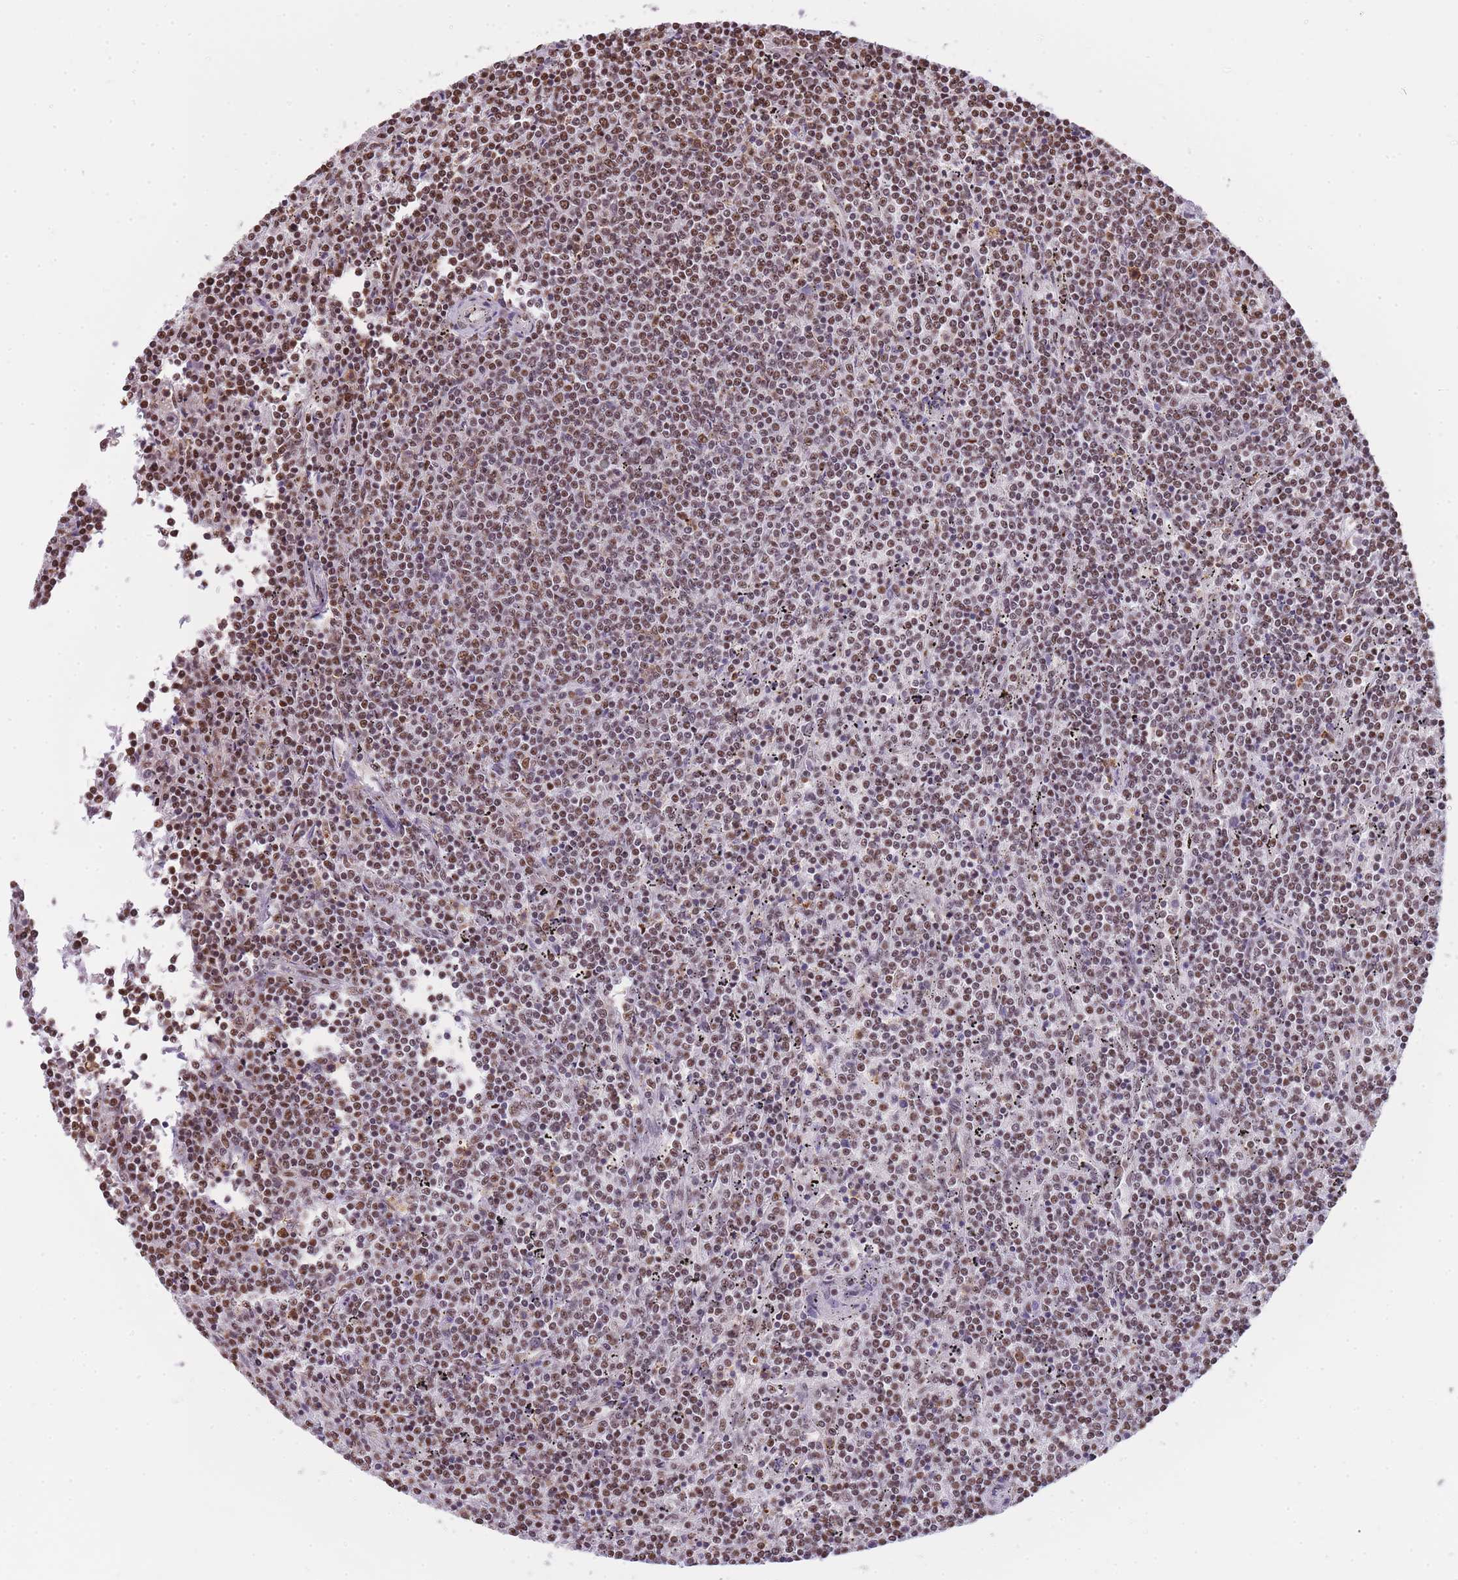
{"staining": {"intensity": "moderate", "quantity": "25%-75%", "location": "nuclear"}, "tissue": "lymphoma", "cell_type": "Tumor cells", "image_type": "cancer", "snomed": [{"axis": "morphology", "description": "Malignant lymphoma, non-Hodgkin's type, Low grade"}, {"axis": "topography", "description": "Spleen"}], "caption": "Moderate nuclear protein expression is present in approximately 25%-75% of tumor cells in malignant lymphoma, non-Hodgkin's type (low-grade).", "gene": "EVC2", "patient": {"sex": "female", "age": 50}}